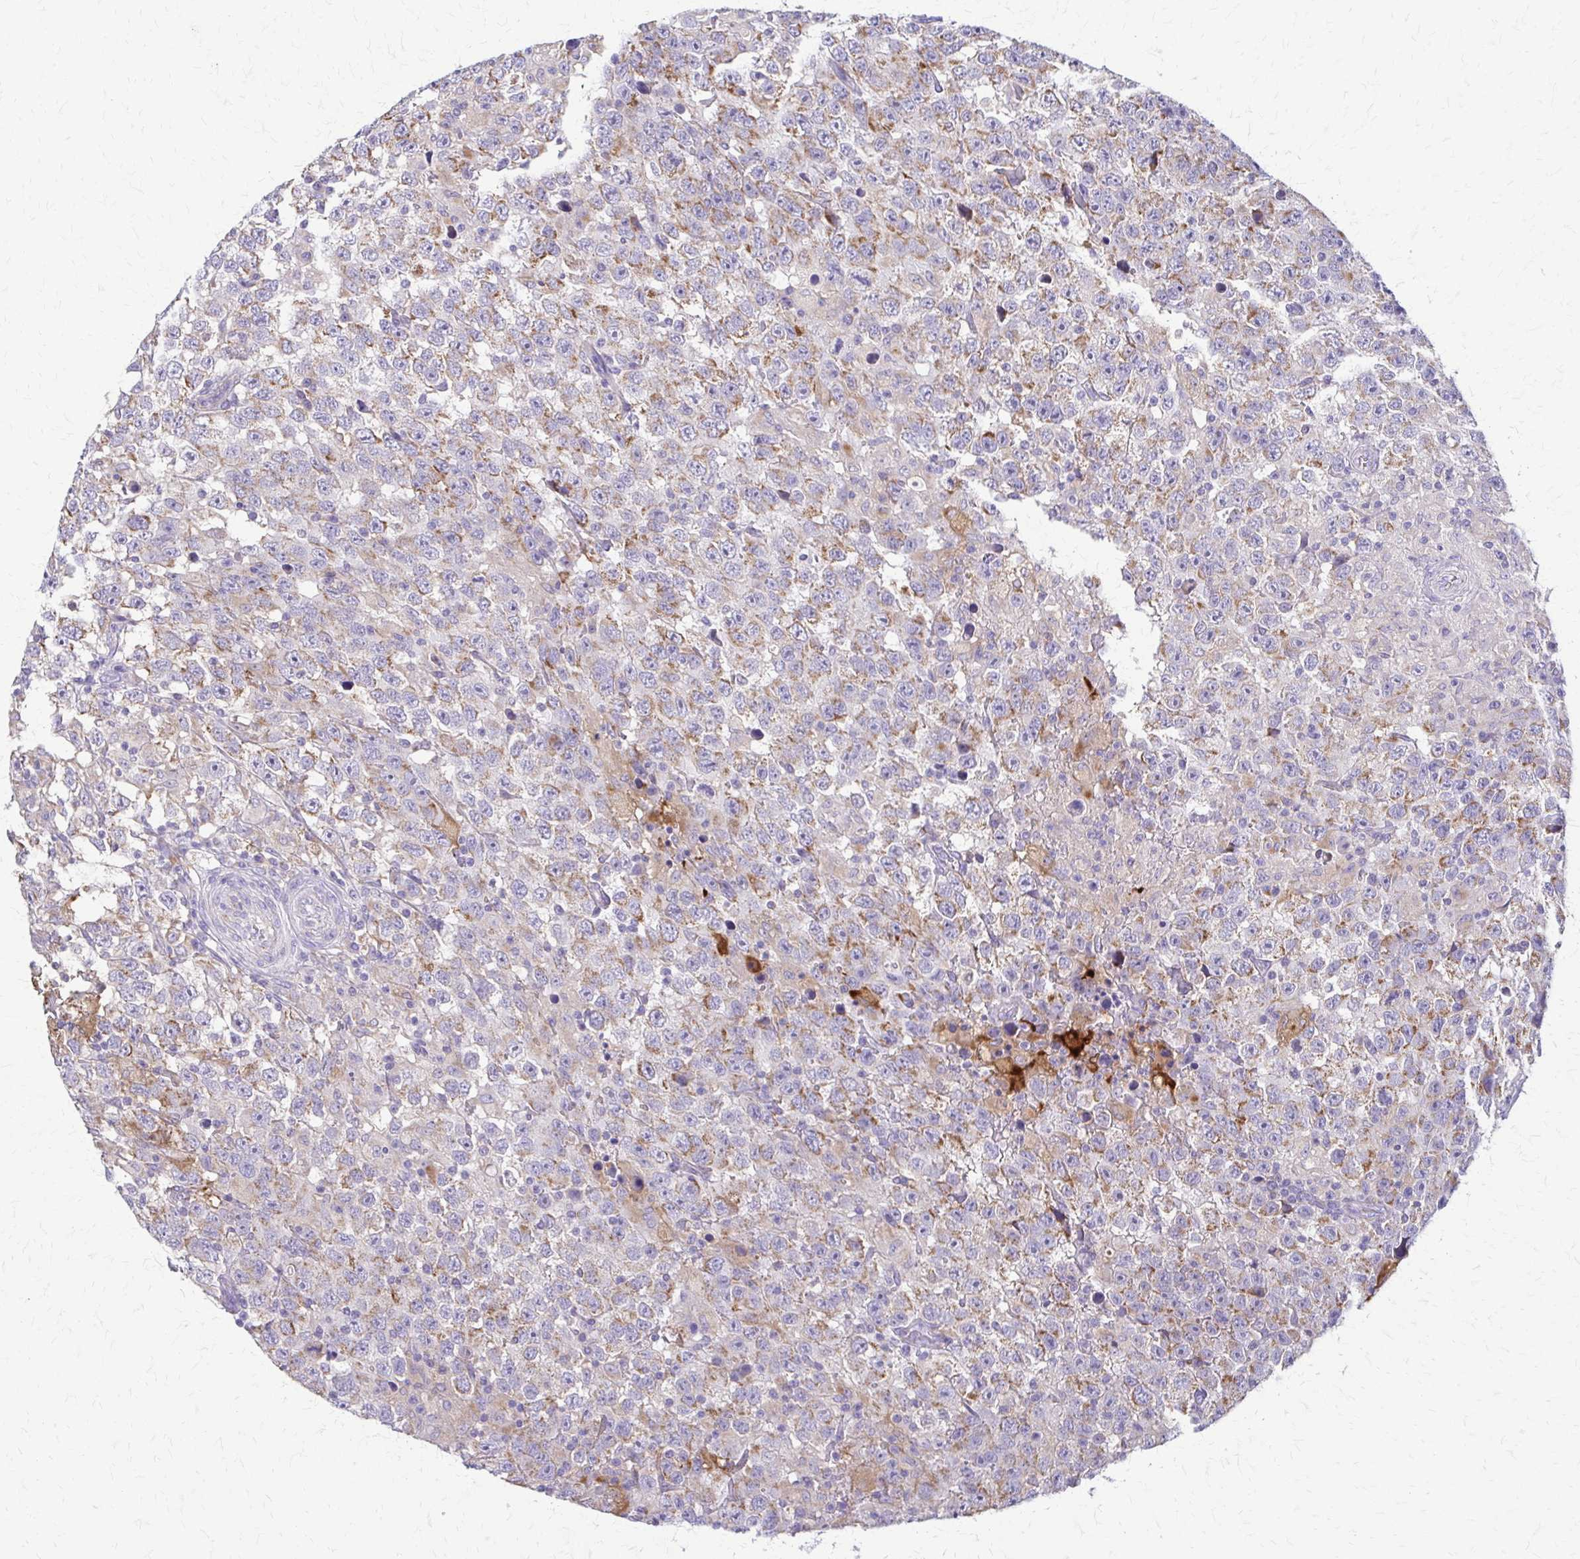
{"staining": {"intensity": "weak", "quantity": "25%-75%", "location": "cytoplasmic/membranous"}, "tissue": "testis cancer", "cell_type": "Tumor cells", "image_type": "cancer", "snomed": [{"axis": "morphology", "description": "Seminoma, NOS"}, {"axis": "topography", "description": "Testis"}], "caption": "Protein expression analysis of human testis cancer (seminoma) reveals weak cytoplasmic/membranous staining in approximately 25%-75% of tumor cells.", "gene": "SAMD13", "patient": {"sex": "male", "age": 41}}